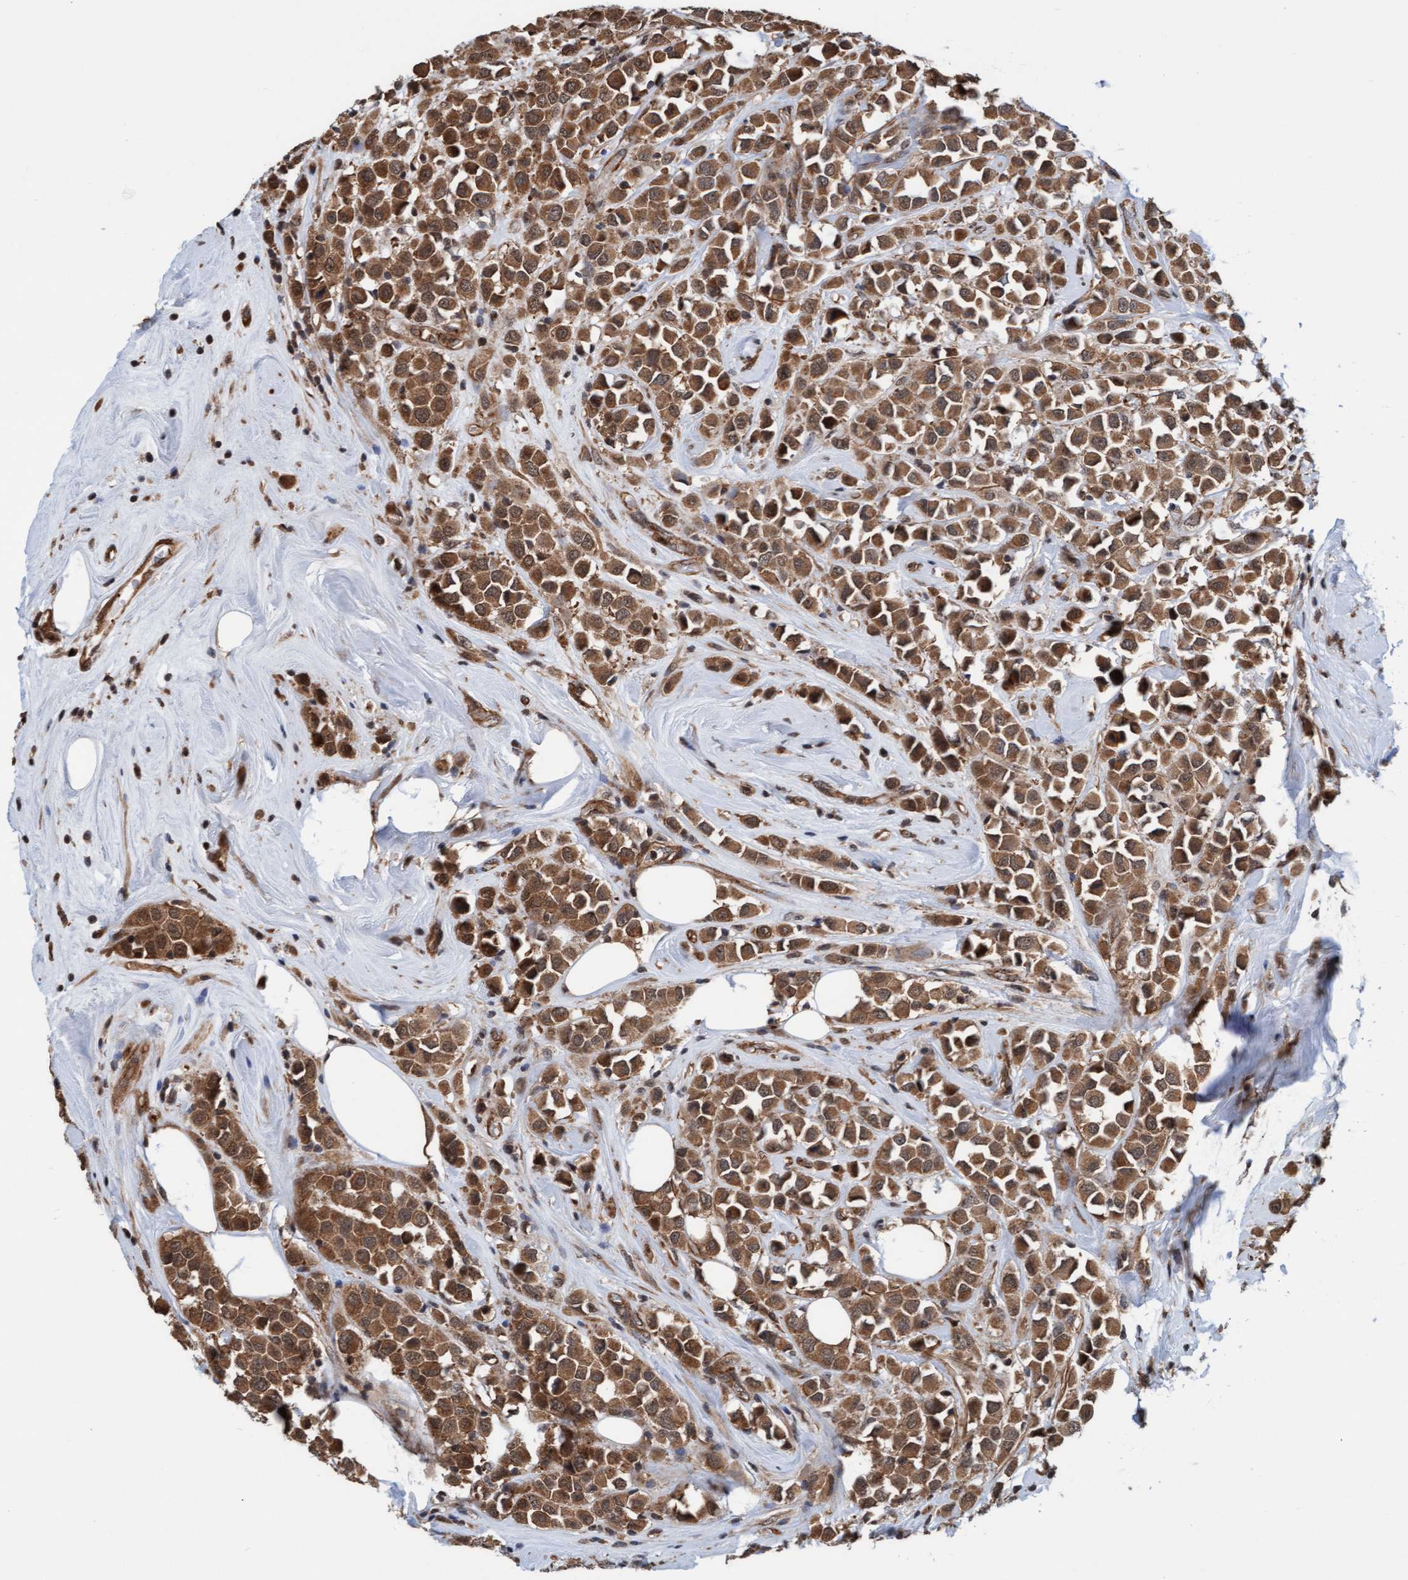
{"staining": {"intensity": "moderate", "quantity": ">75%", "location": "cytoplasmic/membranous"}, "tissue": "breast cancer", "cell_type": "Tumor cells", "image_type": "cancer", "snomed": [{"axis": "morphology", "description": "Duct carcinoma"}, {"axis": "topography", "description": "Breast"}], "caption": "Immunohistochemical staining of human invasive ductal carcinoma (breast) exhibits medium levels of moderate cytoplasmic/membranous positivity in about >75% of tumor cells. (DAB IHC, brown staining for protein, blue staining for nuclei).", "gene": "STXBP4", "patient": {"sex": "female", "age": 61}}